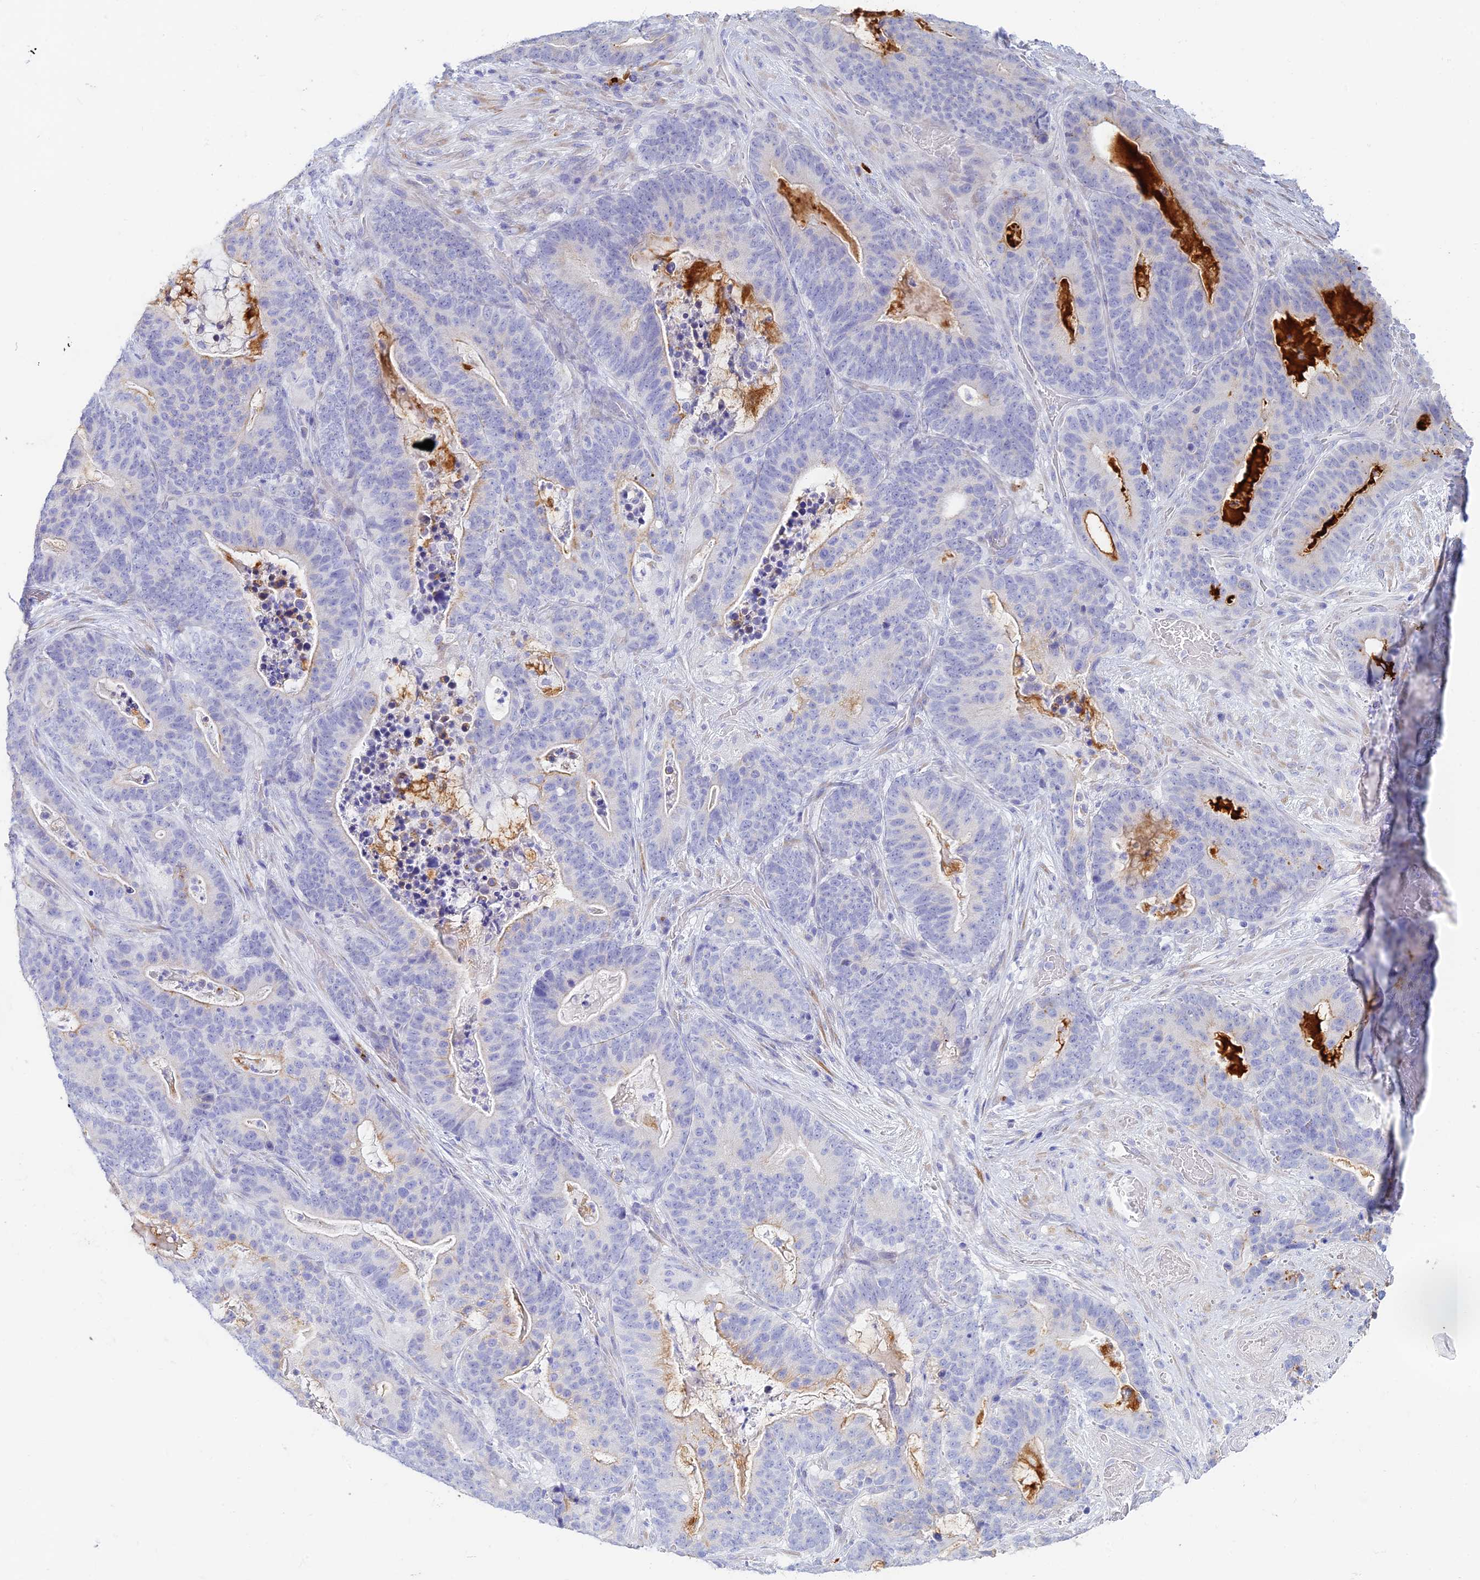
{"staining": {"intensity": "moderate", "quantity": "<25%", "location": "cytoplasmic/membranous"}, "tissue": "stomach cancer", "cell_type": "Tumor cells", "image_type": "cancer", "snomed": [{"axis": "morphology", "description": "Normal tissue, NOS"}, {"axis": "morphology", "description": "Adenocarcinoma, NOS"}, {"axis": "topography", "description": "Stomach"}], "caption": "Immunohistochemistry (IHC) (DAB (3,3'-diaminobenzidine)) staining of human stomach cancer (adenocarcinoma) exhibits moderate cytoplasmic/membranous protein expression in approximately <25% of tumor cells.", "gene": "CEP152", "patient": {"sex": "female", "age": 64}}